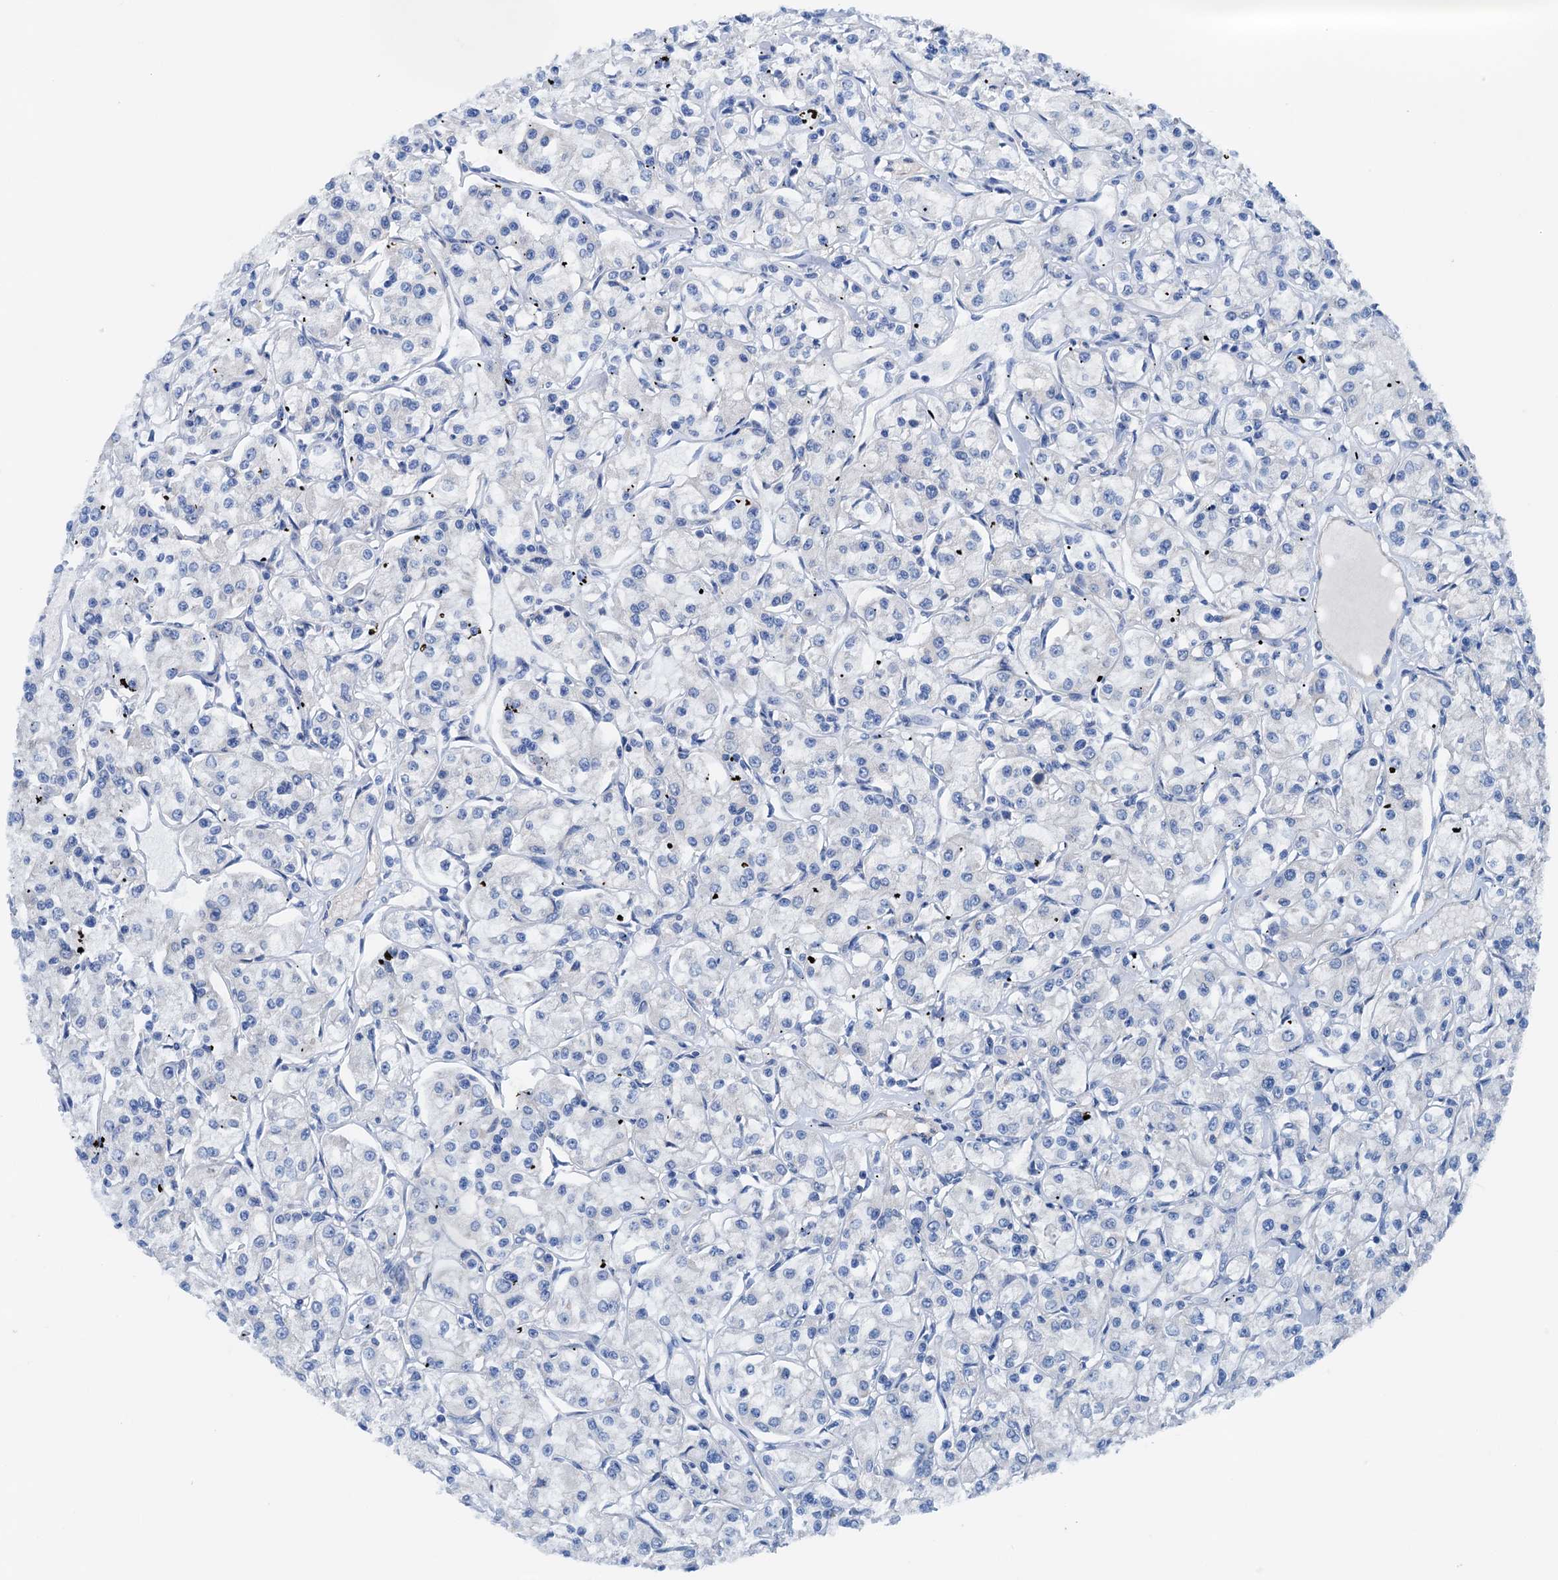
{"staining": {"intensity": "negative", "quantity": "none", "location": "none"}, "tissue": "renal cancer", "cell_type": "Tumor cells", "image_type": "cancer", "snomed": [{"axis": "morphology", "description": "Adenocarcinoma, NOS"}, {"axis": "topography", "description": "Kidney"}], "caption": "An image of human adenocarcinoma (renal) is negative for staining in tumor cells. (Brightfield microscopy of DAB immunohistochemistry (IHC) at high magnification).", "gene": "KNDC1", "patient": {"sex": "female", "age": 59}}